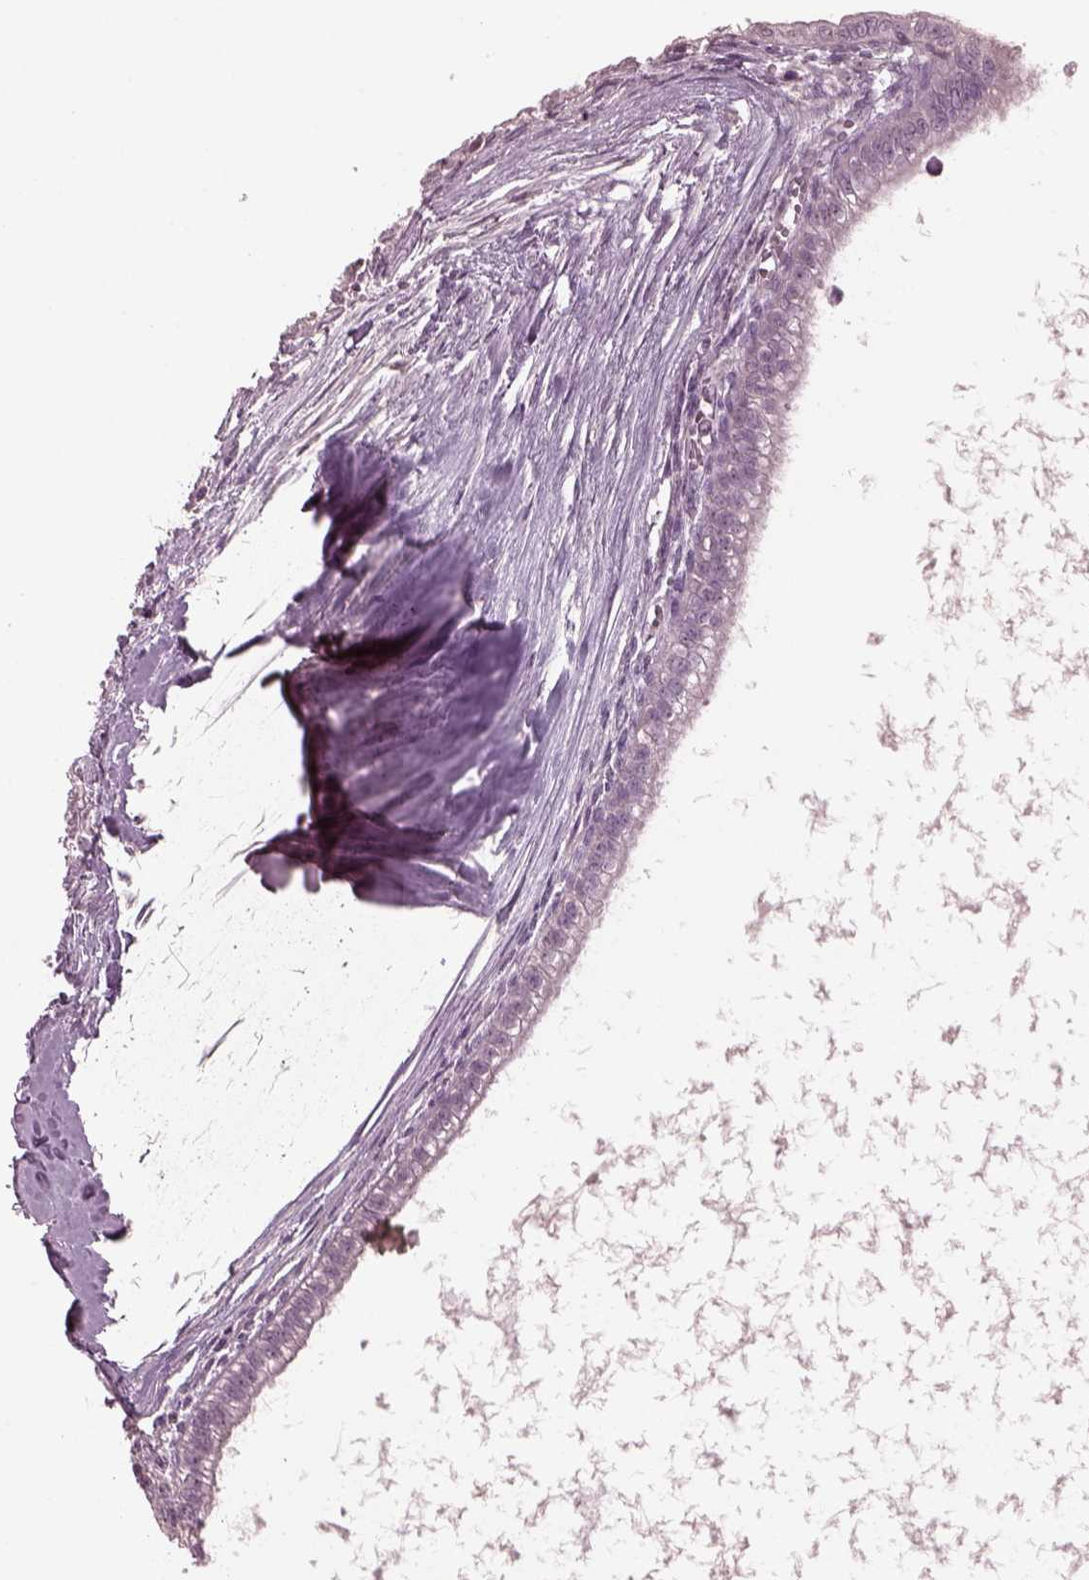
{"staining": {"intensity": "negative", "quantity": "none", "location": "none"}, "tissue": "testis cancer", "cell_type": "Tumor cells", "image_type": "cancer", "snomed": [{"axis": "morphology", "description": "Carcinoma, Embryonal, NOS"}, {"axis": "topography", "description": "Testis"}], "caption": "IHC micrograph of neoplastic tissue: human testis cancer stained with DAB (3,3'-diaminobenzidine) exhibits no significant protein expression in tumor cells.", "gene": "CLCN4", "patient": {"sex": "male", "age": 37}}